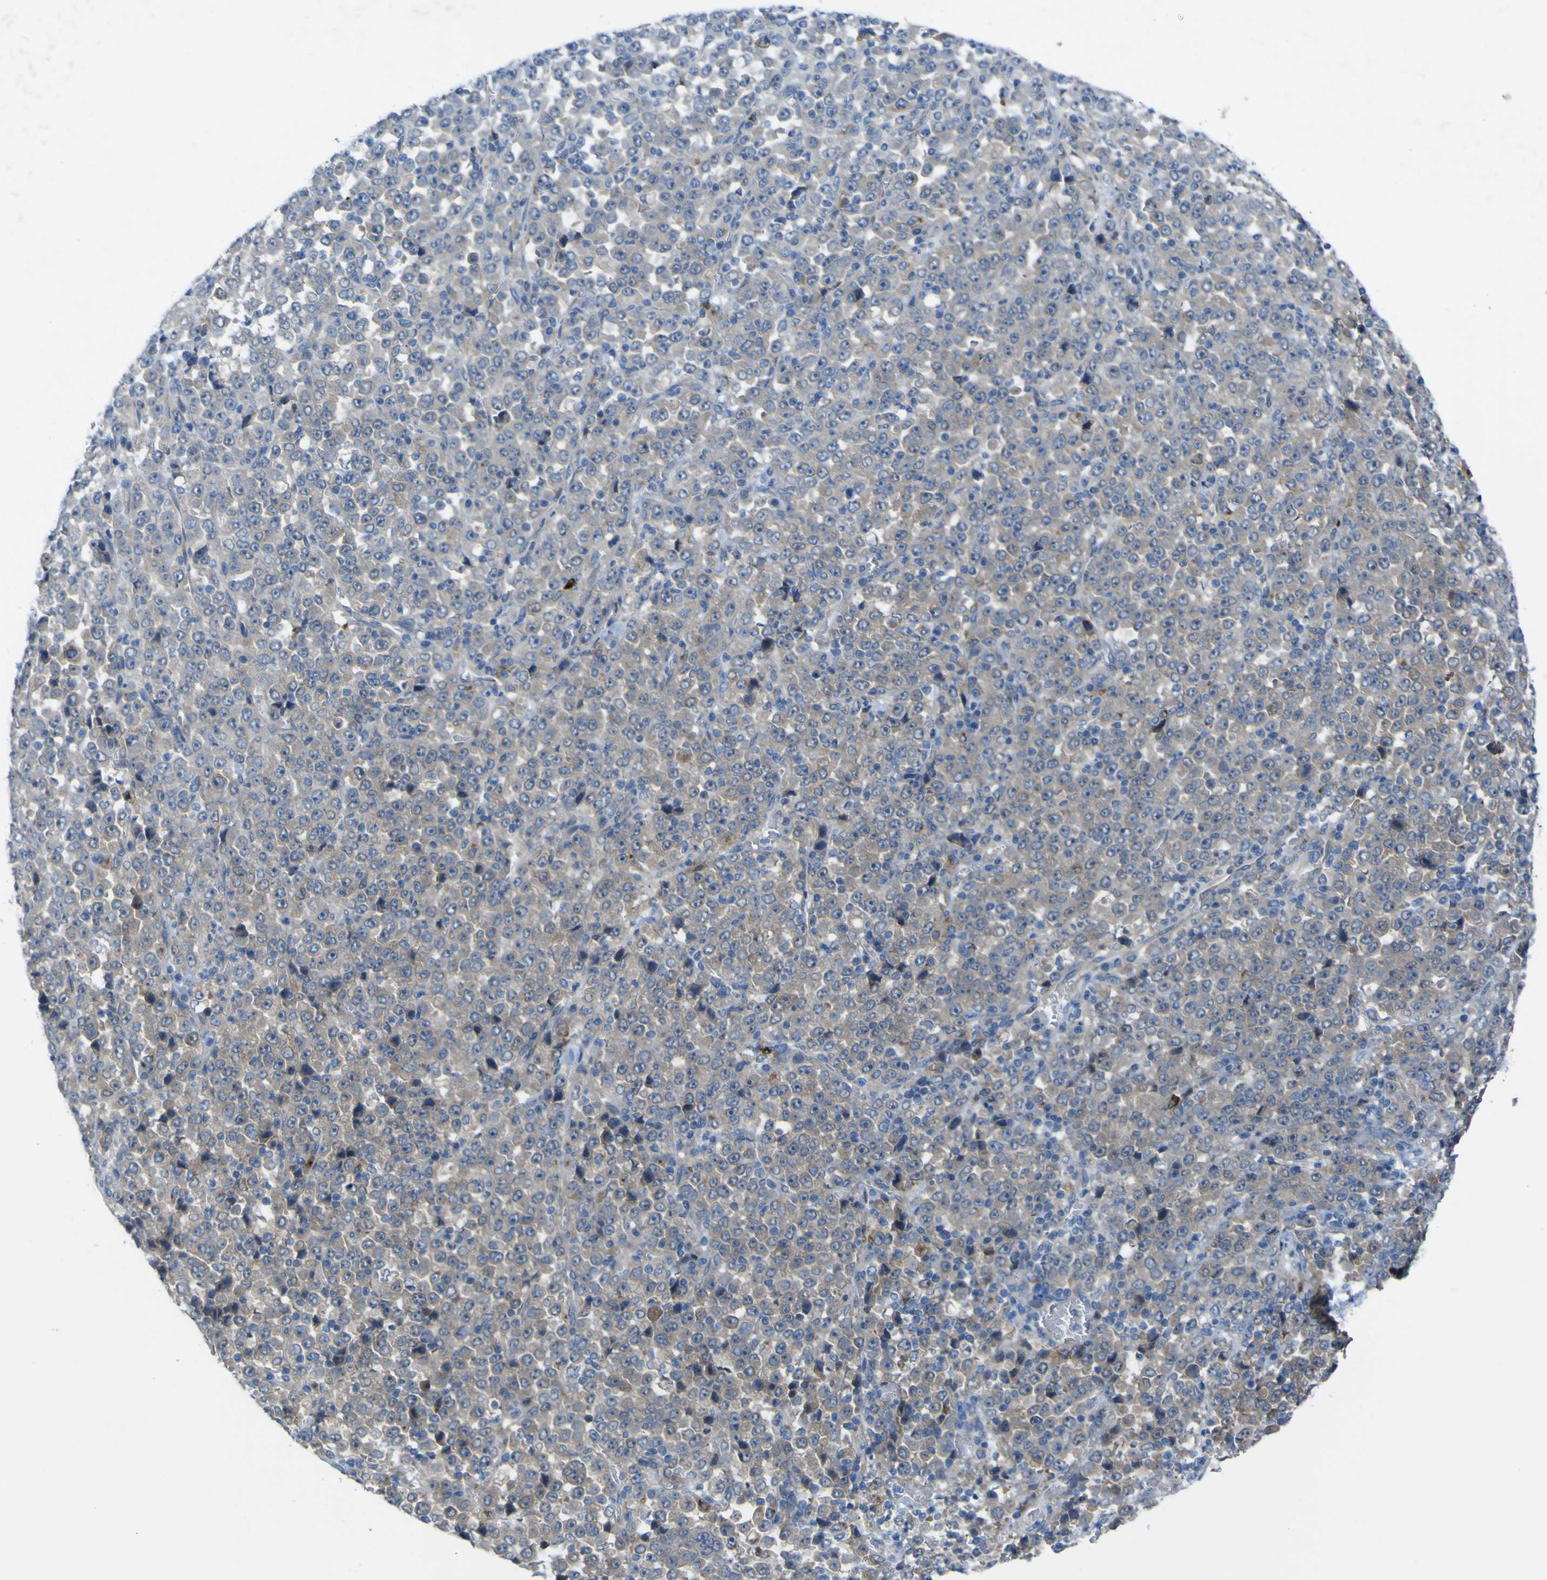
{"staining": {"intensity": "weak", "quantity": "25%-75%", "location": "cytoplasmic/membranous"}, "tissue": "stomach cancer", "cell_type": "Tumor cells", "image_type": "cancer", "snomed": [{"axis": "morphology", "description": "Normal tissue, NOS"}, {"axis": "morphology", "description": "Adenocarcinoma, NOS"}, {"axis": "topography", "description": "Stomach, upper"}, {"axis": "topography", "description": "Stomach"}], "caption": "Stomach adenocarcinoma stained with a protein marker shows weak staining in tumor cells.", "gene": "CST3", "patient": {"sex": "male", "age": 59}}